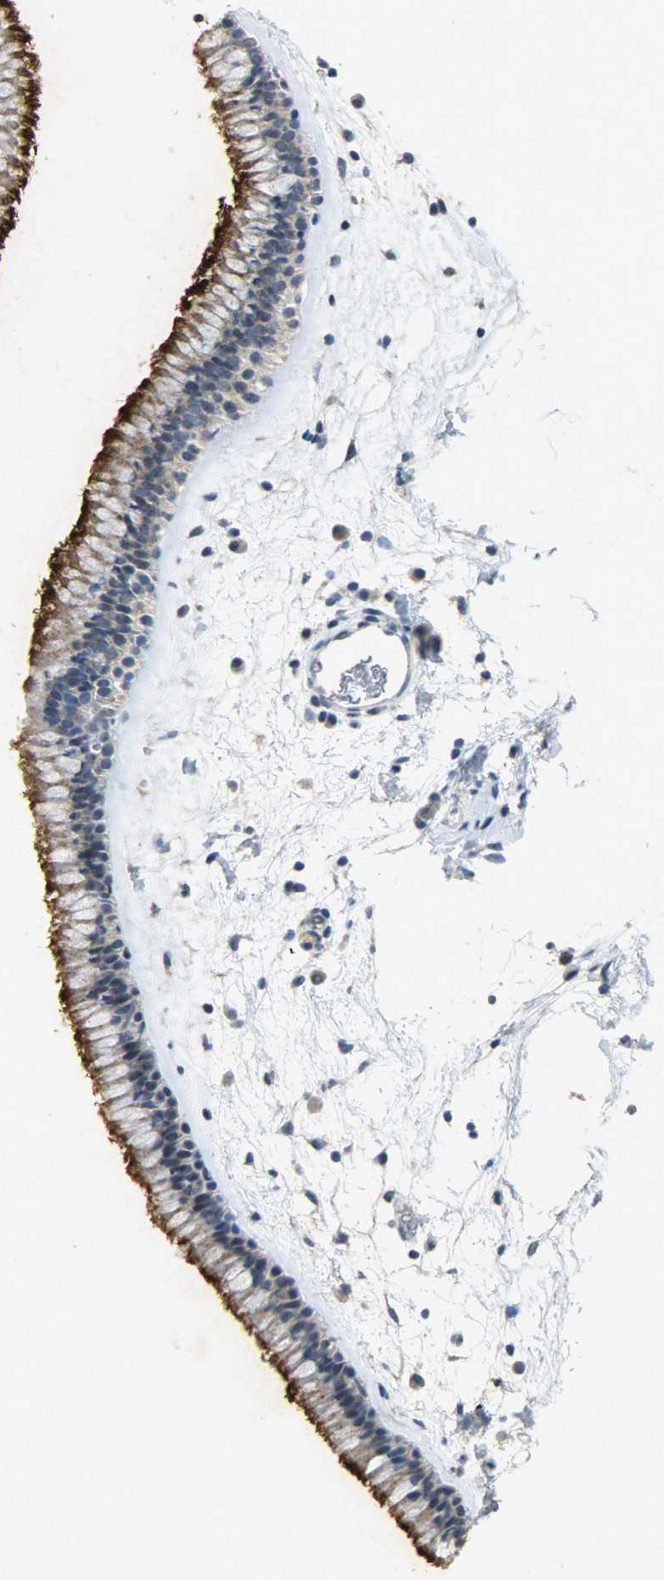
{"staining": {"intensity": "strong", "quantity": ">75%", "location": "cytoplasmic/membranous"}, "tissue": "nasopharynx", "cell_type": "Respiratory epithelial cells", "image_type": "normal", "snomed": [{"axis": "morphology", "description": "Normal tissue, NOS"}, {"axis": "morphology", "description": "Inflammation, NOS"}, {"axis": "topography", "description": "Nasopharynx"}], "caption": "This photomicrograph exhibits IHC staining of unremarkable human nasopharynx, with high strong cytoplasmic/membranous expression in approximately >75% of respiratory epithelial cells.", "gene": "DNAJB6", "patient": {"sex": "male", "age": 48}}